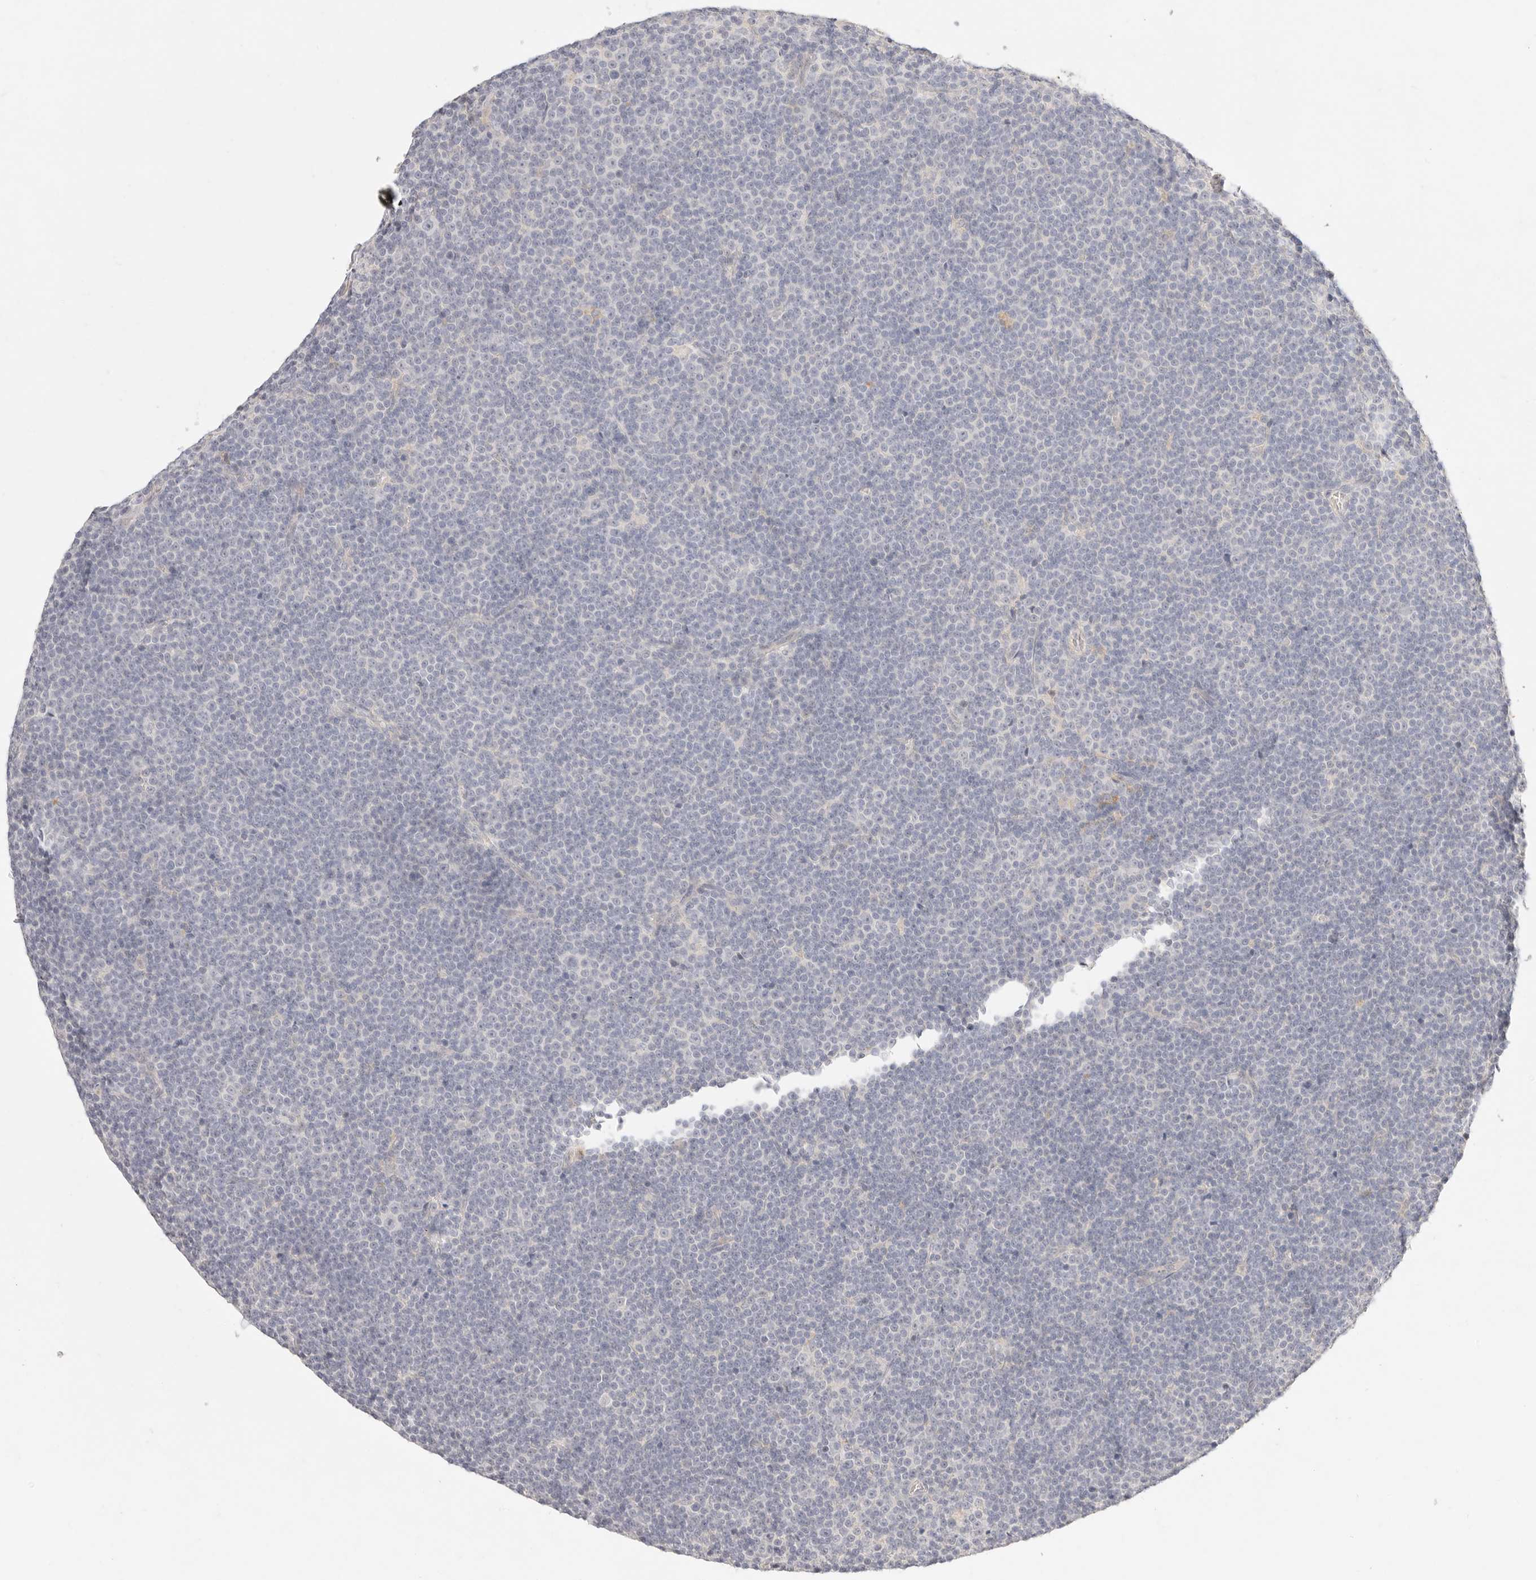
{"staining": {"intensity": "negative", "quantity": "none", "location": "none"}, "tissue": "lymphoma", "cell_type": "Tumor cells", "image_type": "cancer", "snomed": [{"axis": "morphology", "description": "Malignant lymphoma, non-Hodgkin's type, Low grade"}, {"axis": "topography", "description": "Lymph node"}], "caption": "Photomicrograph shows no protein staining in tumor cells of low-grade malignant lymphoma, non-Hodgkin's type tissue. (Stains: DAB (3,3'-diaminobenzidine) immunohistochemistry (IHC) with hematoxylin counter stain, Microscopy: brightfield microscopy at high magnification).", "gene": "GPR84", "patient": {"sex": "female", "age": 67}}